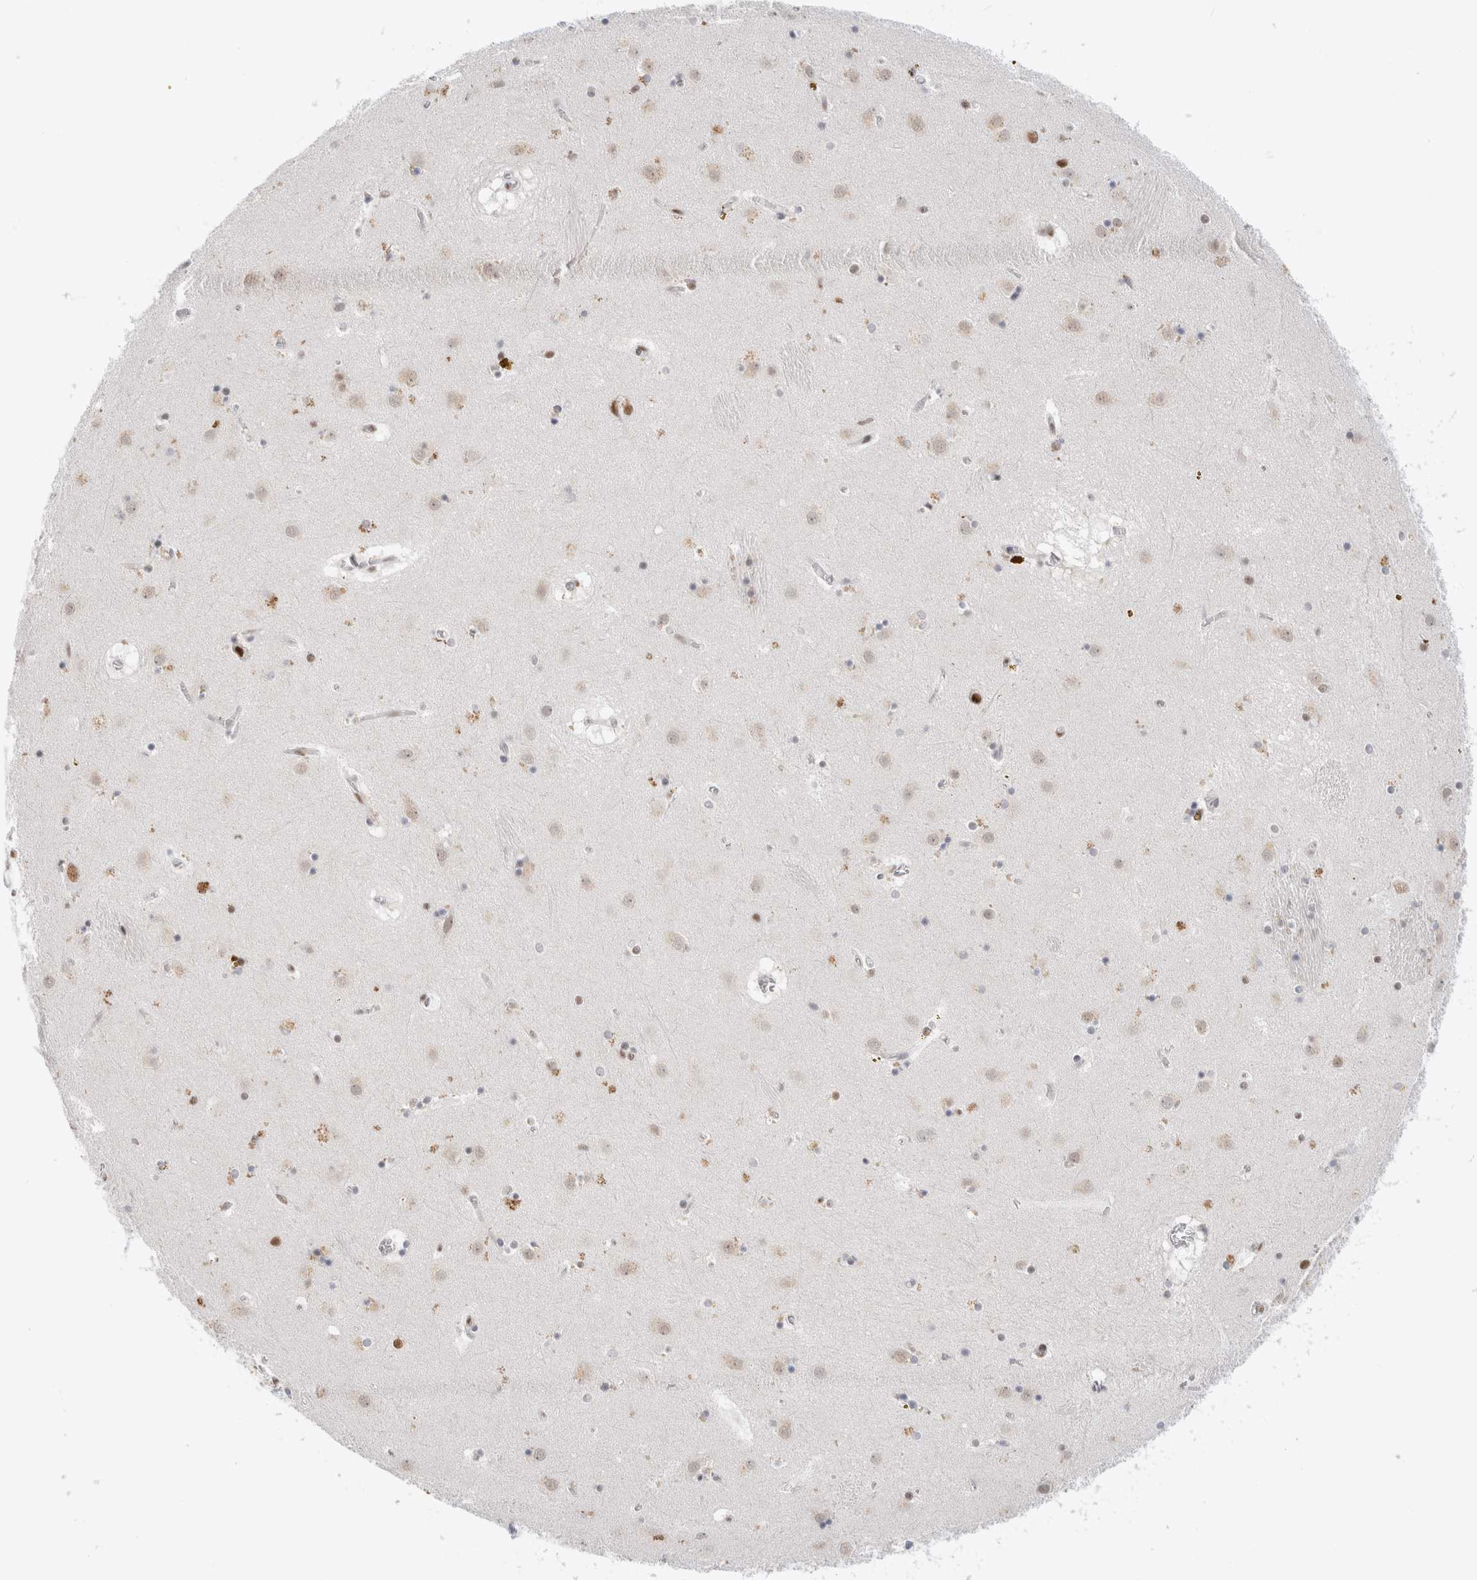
{"staining": {"intensity": "weak", "quantity": "25%-75%", "location": "cytoplasmic/membranous,nuclear"}, "tissue": "caudate", "cell_type": "Glial cells", "image_type": "normal", "snomed": [{"axis": "morphology", "description": "Normal tissue, NOS"}, {"axis": "topography", "description": "Lateral ventricle wall"}], "caption": "IHC histopathology image of benign caudate: caudate stained using IHC demonstrates low levels of weak protein expression localized specifically in the cytoplasmic/membranous,nuclear of glial cells, appearing as a cytoplasmic/membranous,nuclear brown color.", "gene": "COPS7A", "patient": {"sex": "male", "age": 70}}